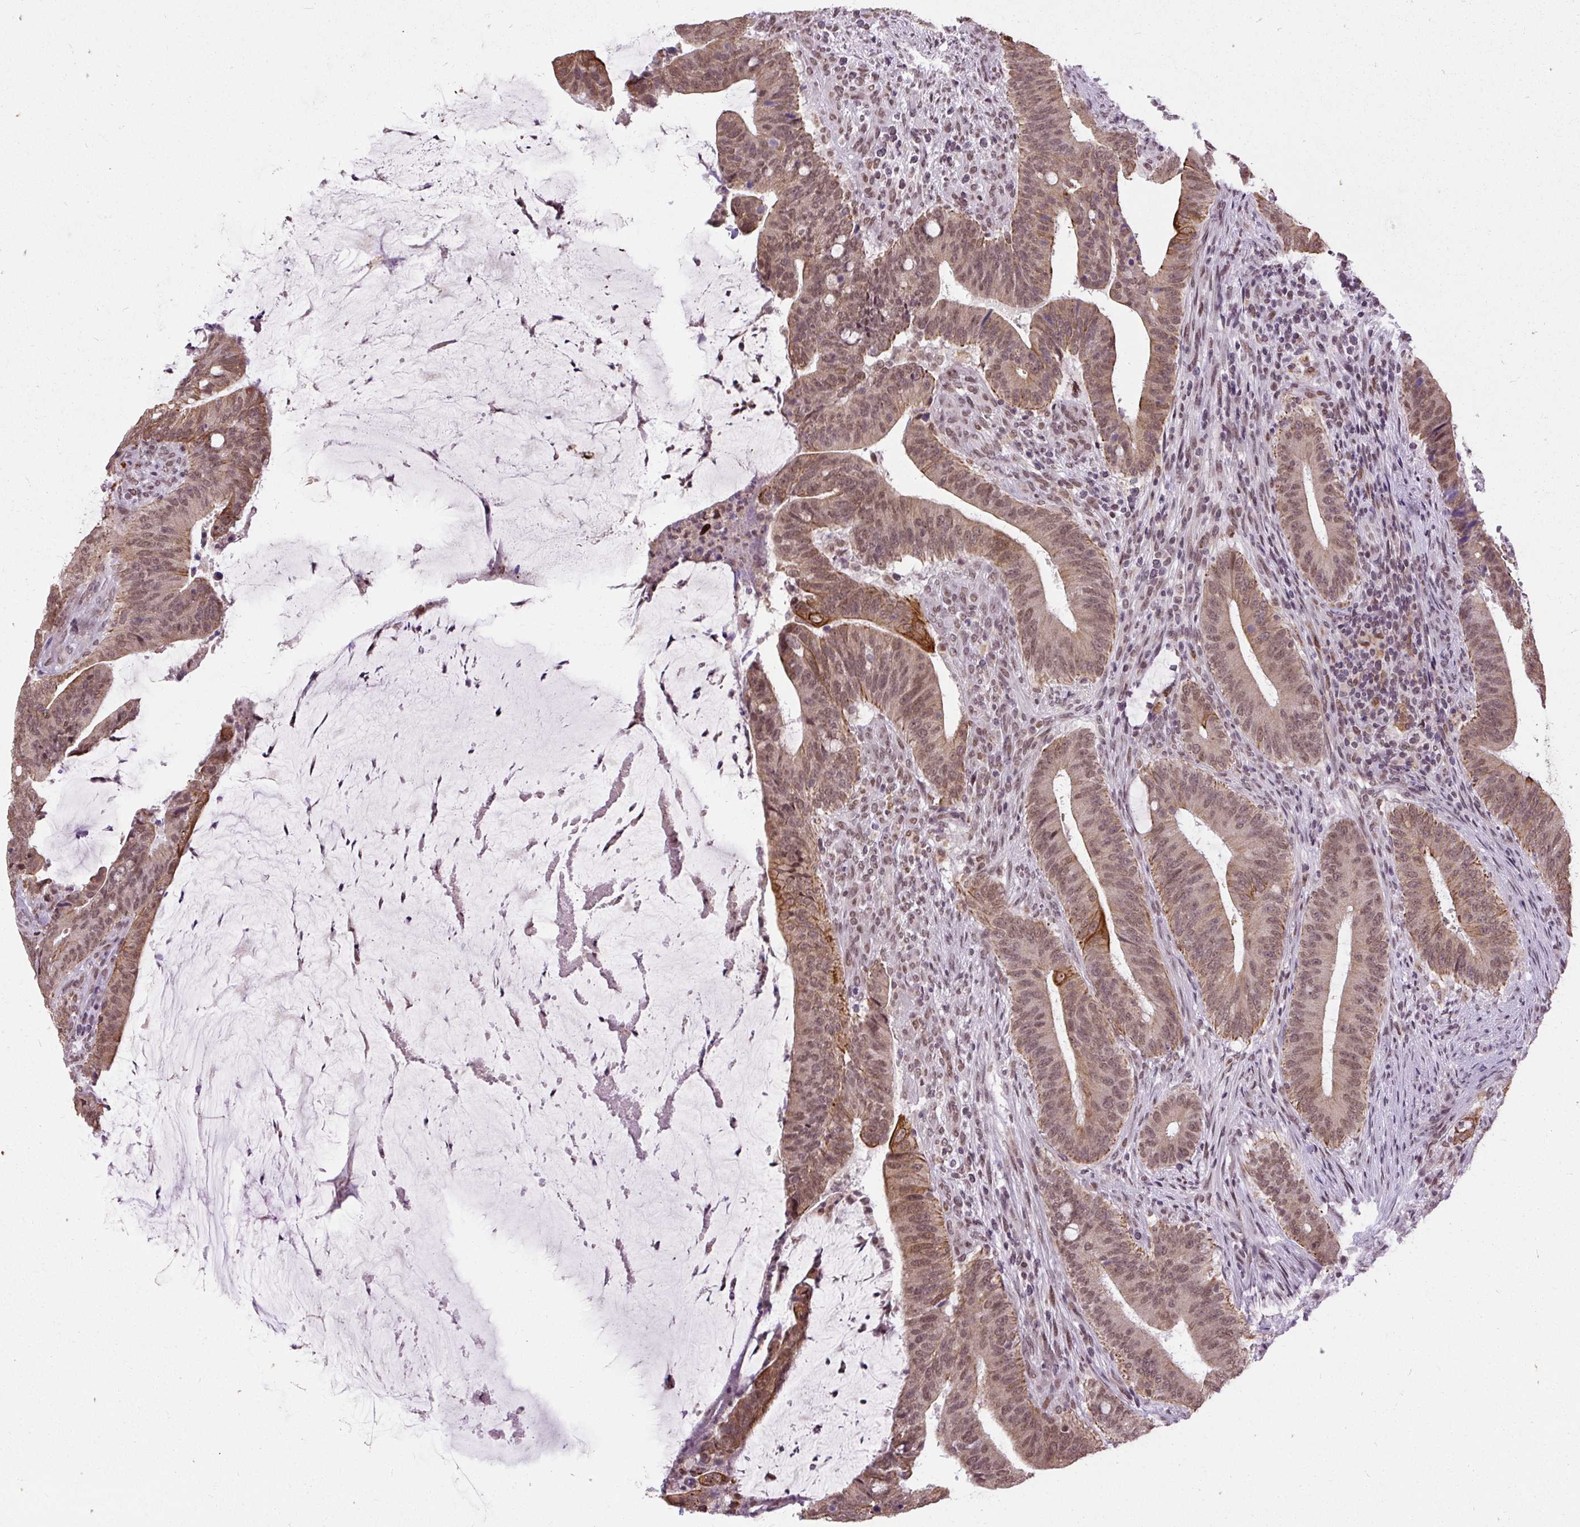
{"staining": {"intensity": "moderate", "quantity": ">75%", "location": "cytoplasmic/membranous,nuclear"}, "tissue": "colorectal cancer", "cell_type": "Tumor cells", "image_type": "cancer", "snomed": [{"axis": "morphology", "description": "Adenocarcinoma, NOS"}, {"axis": "topography", "description": "Colon"}], "caption": "This is an image of IHC staining of colorectal cancer (adenocarcinoma), which shows moderate staining in the cytoplasmic/membranous and nuclear of tumor cells.", "gene": "ZNF672", "patient": {"sex": "female", "age": 43}}